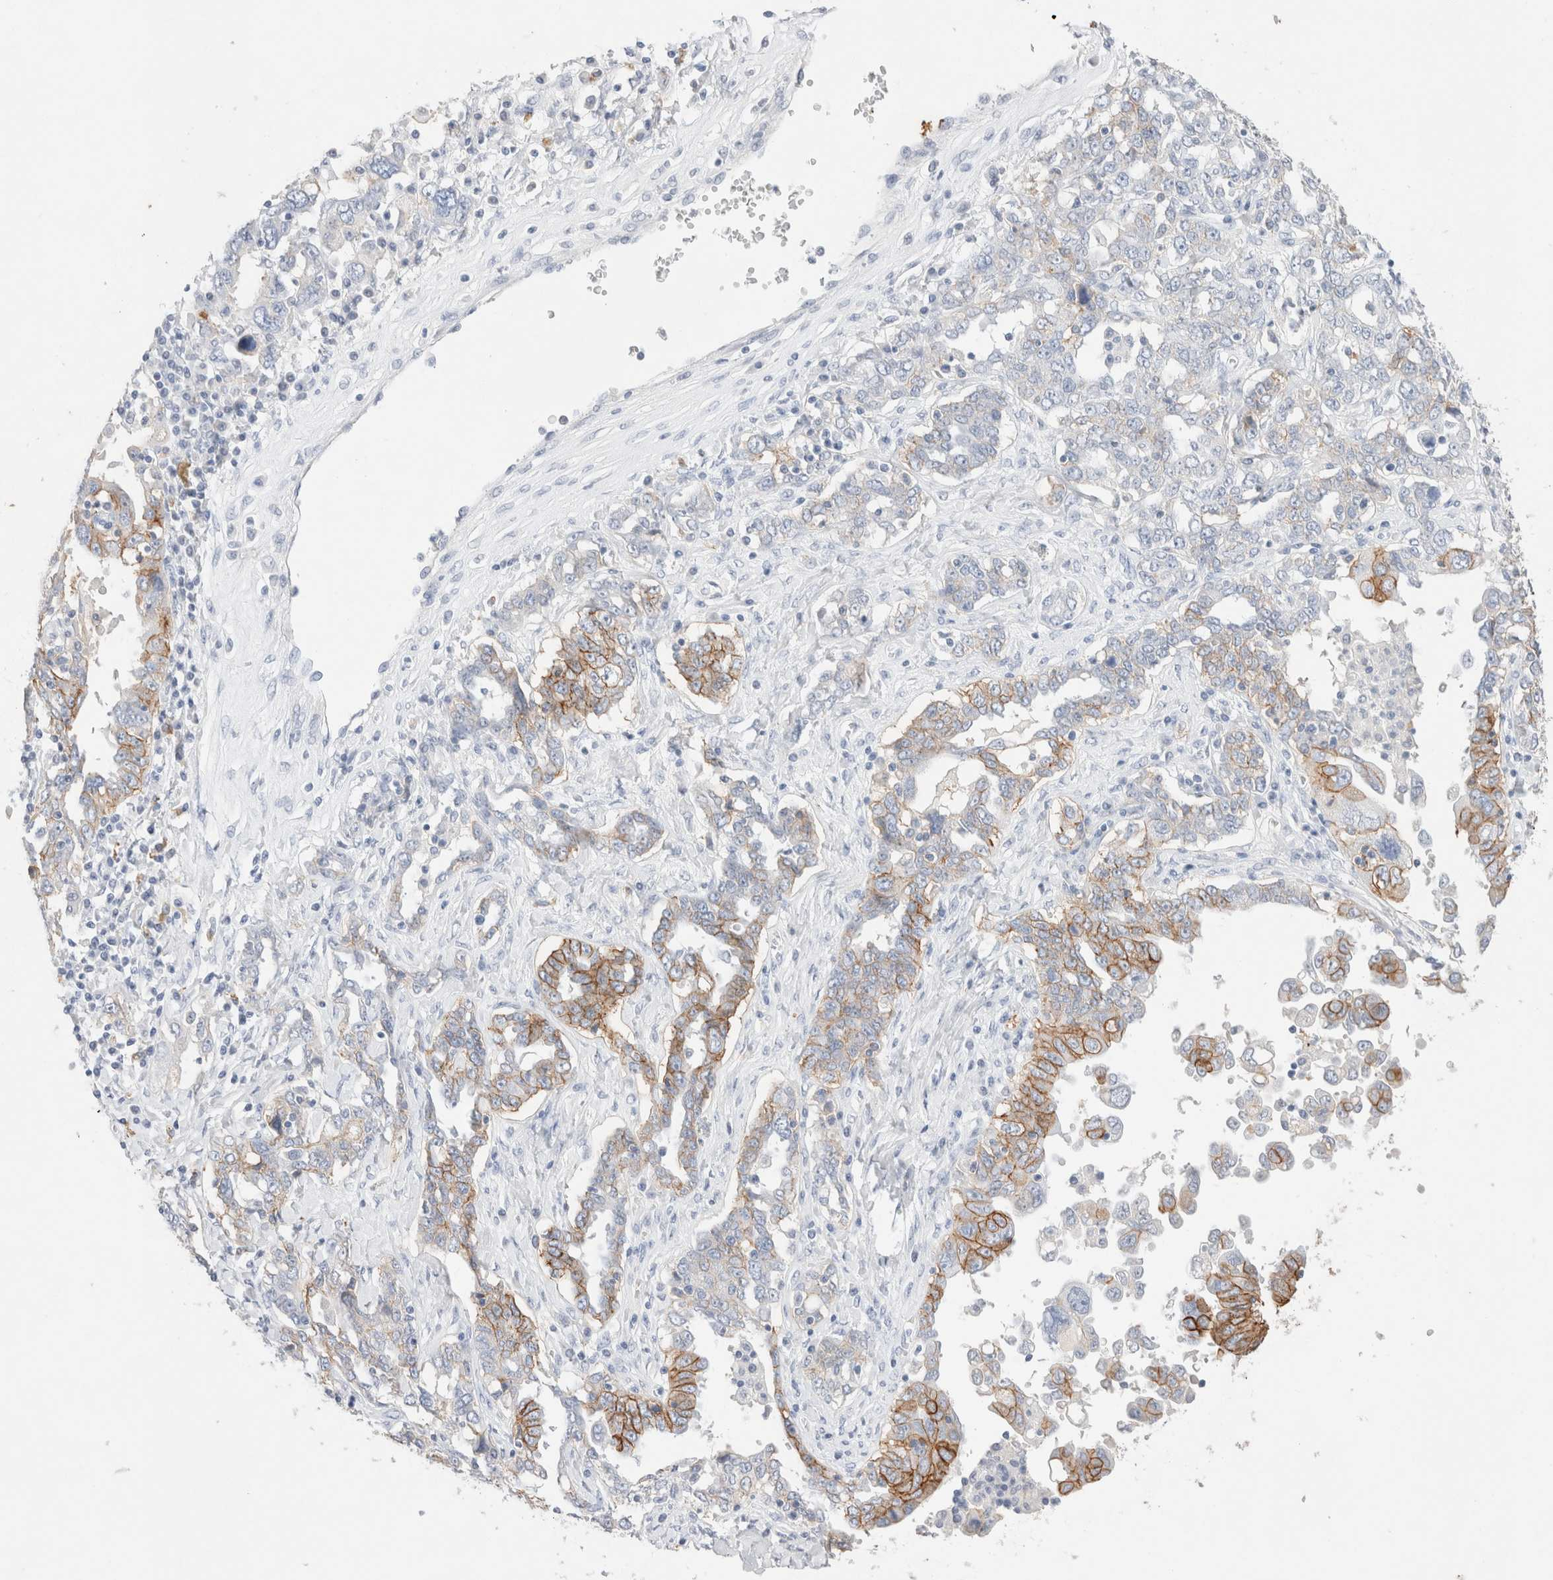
{"staining": {"intensity": "strong", "quantity": "25%-75%", "location": "cytoplasmic/membranous"}, "tissue": "ovarian cancer", "cell_type": "Tumor cells", "image_type": "cancer", "snomed": [{"axis": "morphology", "description": "Carcinoma, endometroid"}, {"axis": "topography", "description": "Ovary"}], "caption": "Ovarian cancer (endometroid carcinoma) stained for a protein demonstrates strong cytoplasmic/membranous positivity in tumor cells. The protein is shown in brown color, while the nuclei are stained blue.", "gene": "EPCAM", "patient": {"sex": "female", "age": 62}}